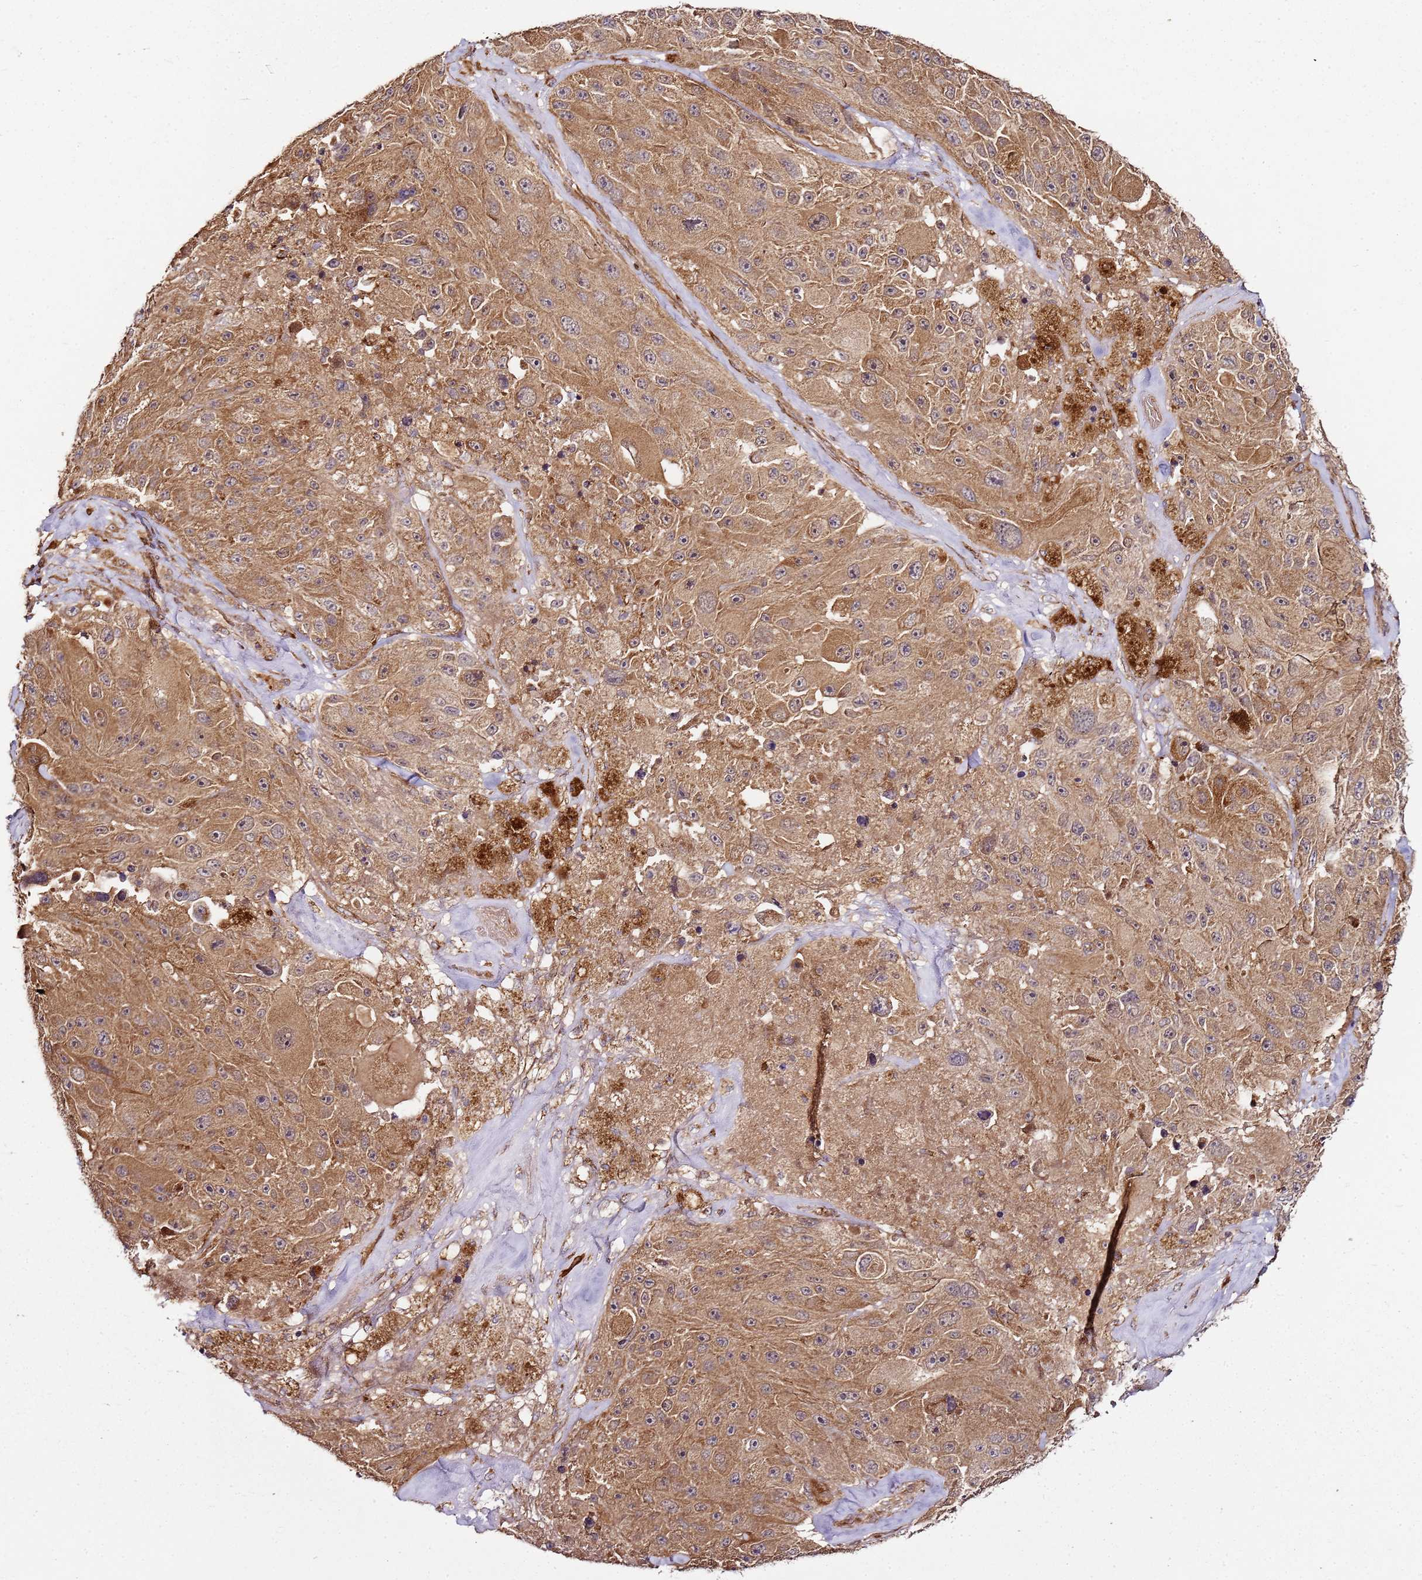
{"staining": {"intensity": "strong", "quantity": ">75%", "location": "cytoplasmic/membranous"}, "tissue": "melanoma", "cell_type": "Tumor cells", "image_type": "cancer", "snomed": [{"axis": "morphology", "description": "Malignant melanoma, Metastatic site"}, {"axis": "topography", "description": "Lymph node"}], "caption": "Protein expression analysis of human malignant melanoma (metastatic site) reveals strong cytoplasmic/membranous staining in about >75% of tumor cells. The staining is performed using DAB (3,3'-diaminobenzidine) brown chromogen to label protein expression. The nuclei are counter-stained blue using hematoxylin.", "gene": "TM2D2", "patient": {"sex": "male", "age": 62}}